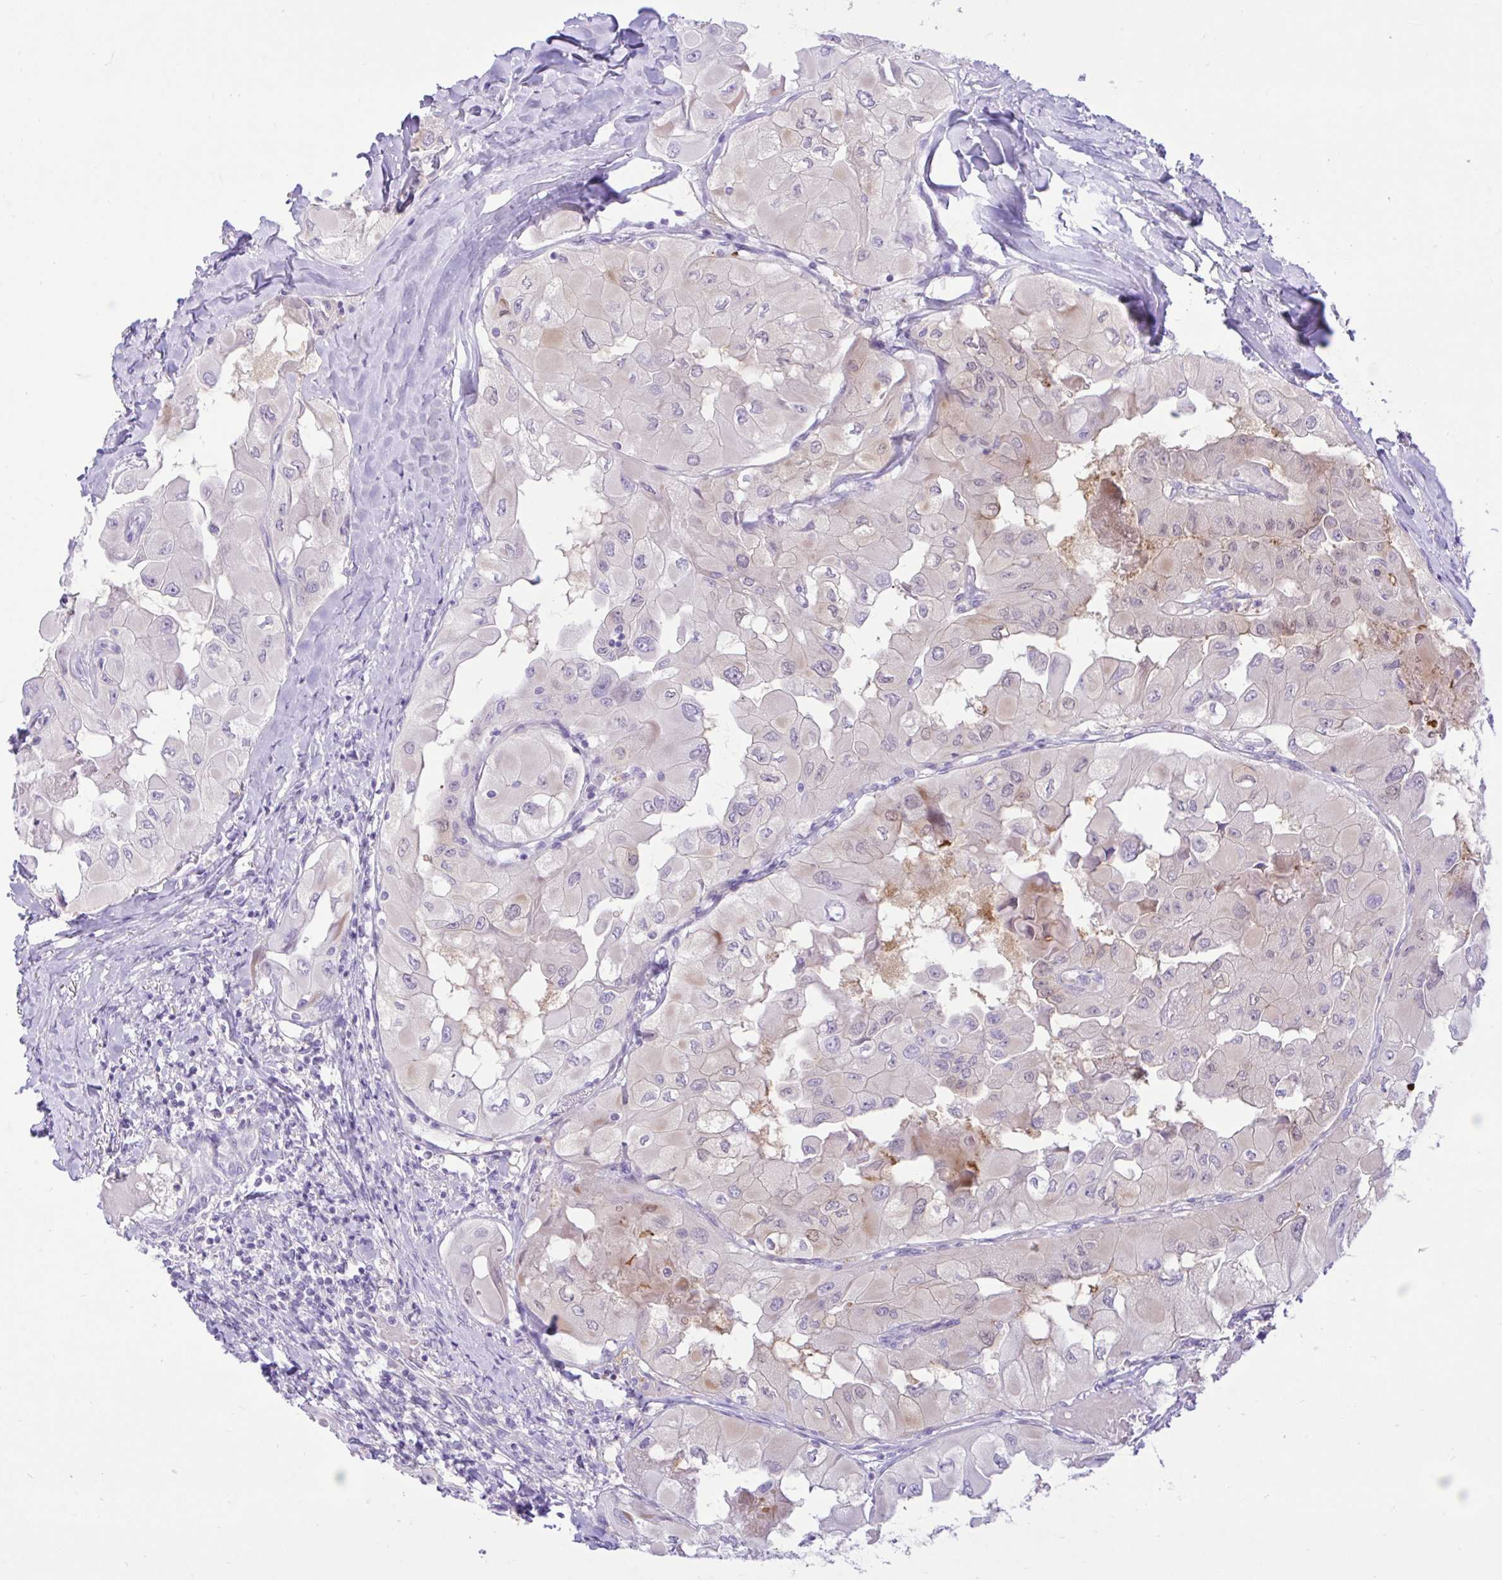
{"staining": {"intensity": "weak", "quantity": "<25%", "location": "cytoplasmic/membranous"}, "tissue": "thyroid cancer", "cell_type": "Tumor cells", "image_type": "cancer", "snomed": [{"axis": "morphology", "description": "Normal tissue, NOS"}, {"axis": "morphology", "description": "Papillary adenocarcinoma, NOS"}, {"axis": "topography", "description": "Thyroid gland"}], "caption": "Photomicrograph shows no protein expression in tumor cells of thyroid cancer (papillary adenocarcinoma) tissue.", "gene": "ZNF101", "patient": {"sex": "female", "age": 59}}